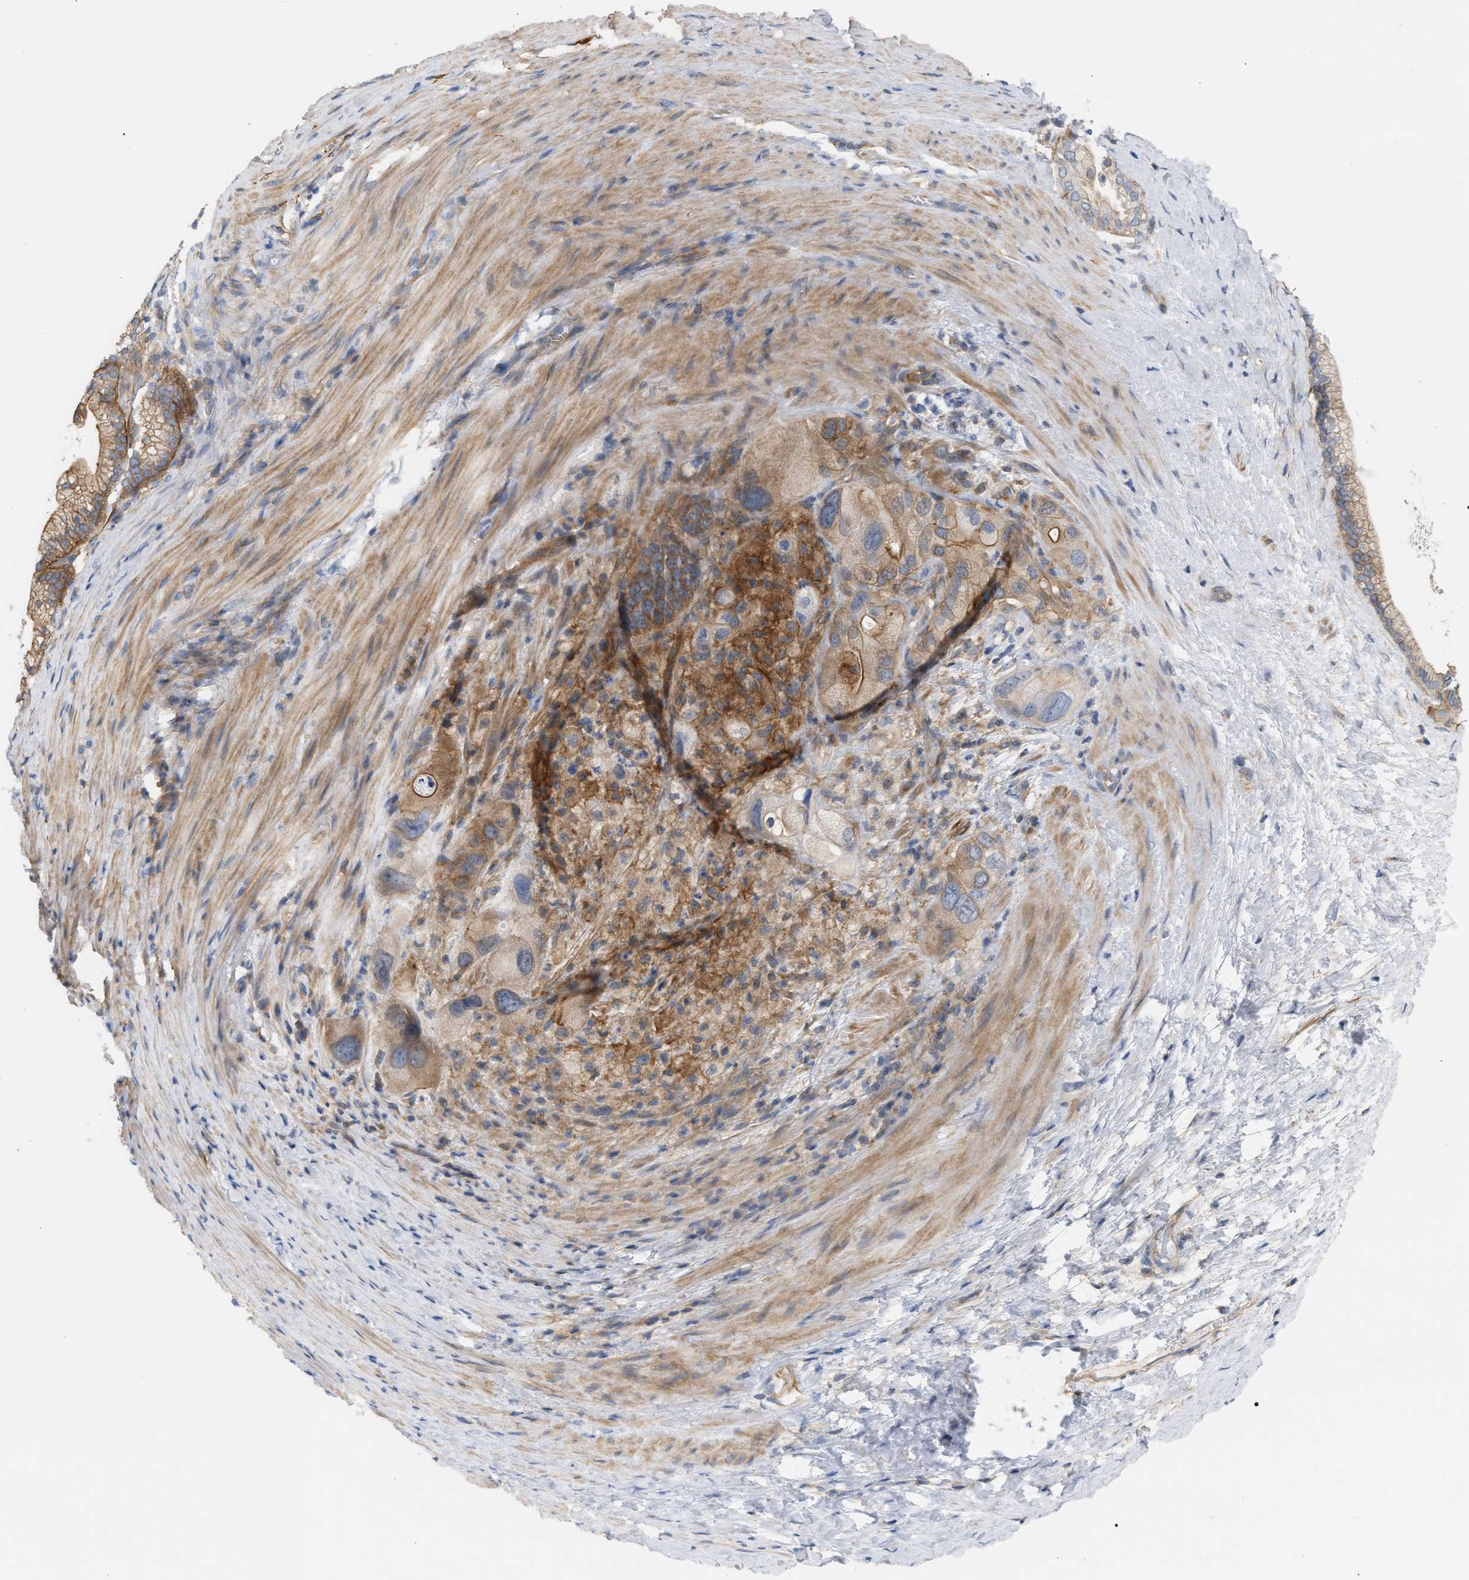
{"staining": {"intensity": "moderate", "quantity": ">75%", "location": "cytoplasmic/membranous"}, "tissue": "pancreatic cancer", "cell_type": "Tumor cells", "image_type": "cancer", "snomed": [{"axis": "morphology", "description": "Adenocarcinoma, NOS"}, {"axis": "topography", "description": "Pancreas"}], "caption": "Protein analysis of pancreatic cancer (adenocarcinoma) tissue reveals moderate cytoplasmic/membranous expression in about >75% of tumor cells.", "gene": "LRCH1", "patient": {"sex": "male", "age": 69}}